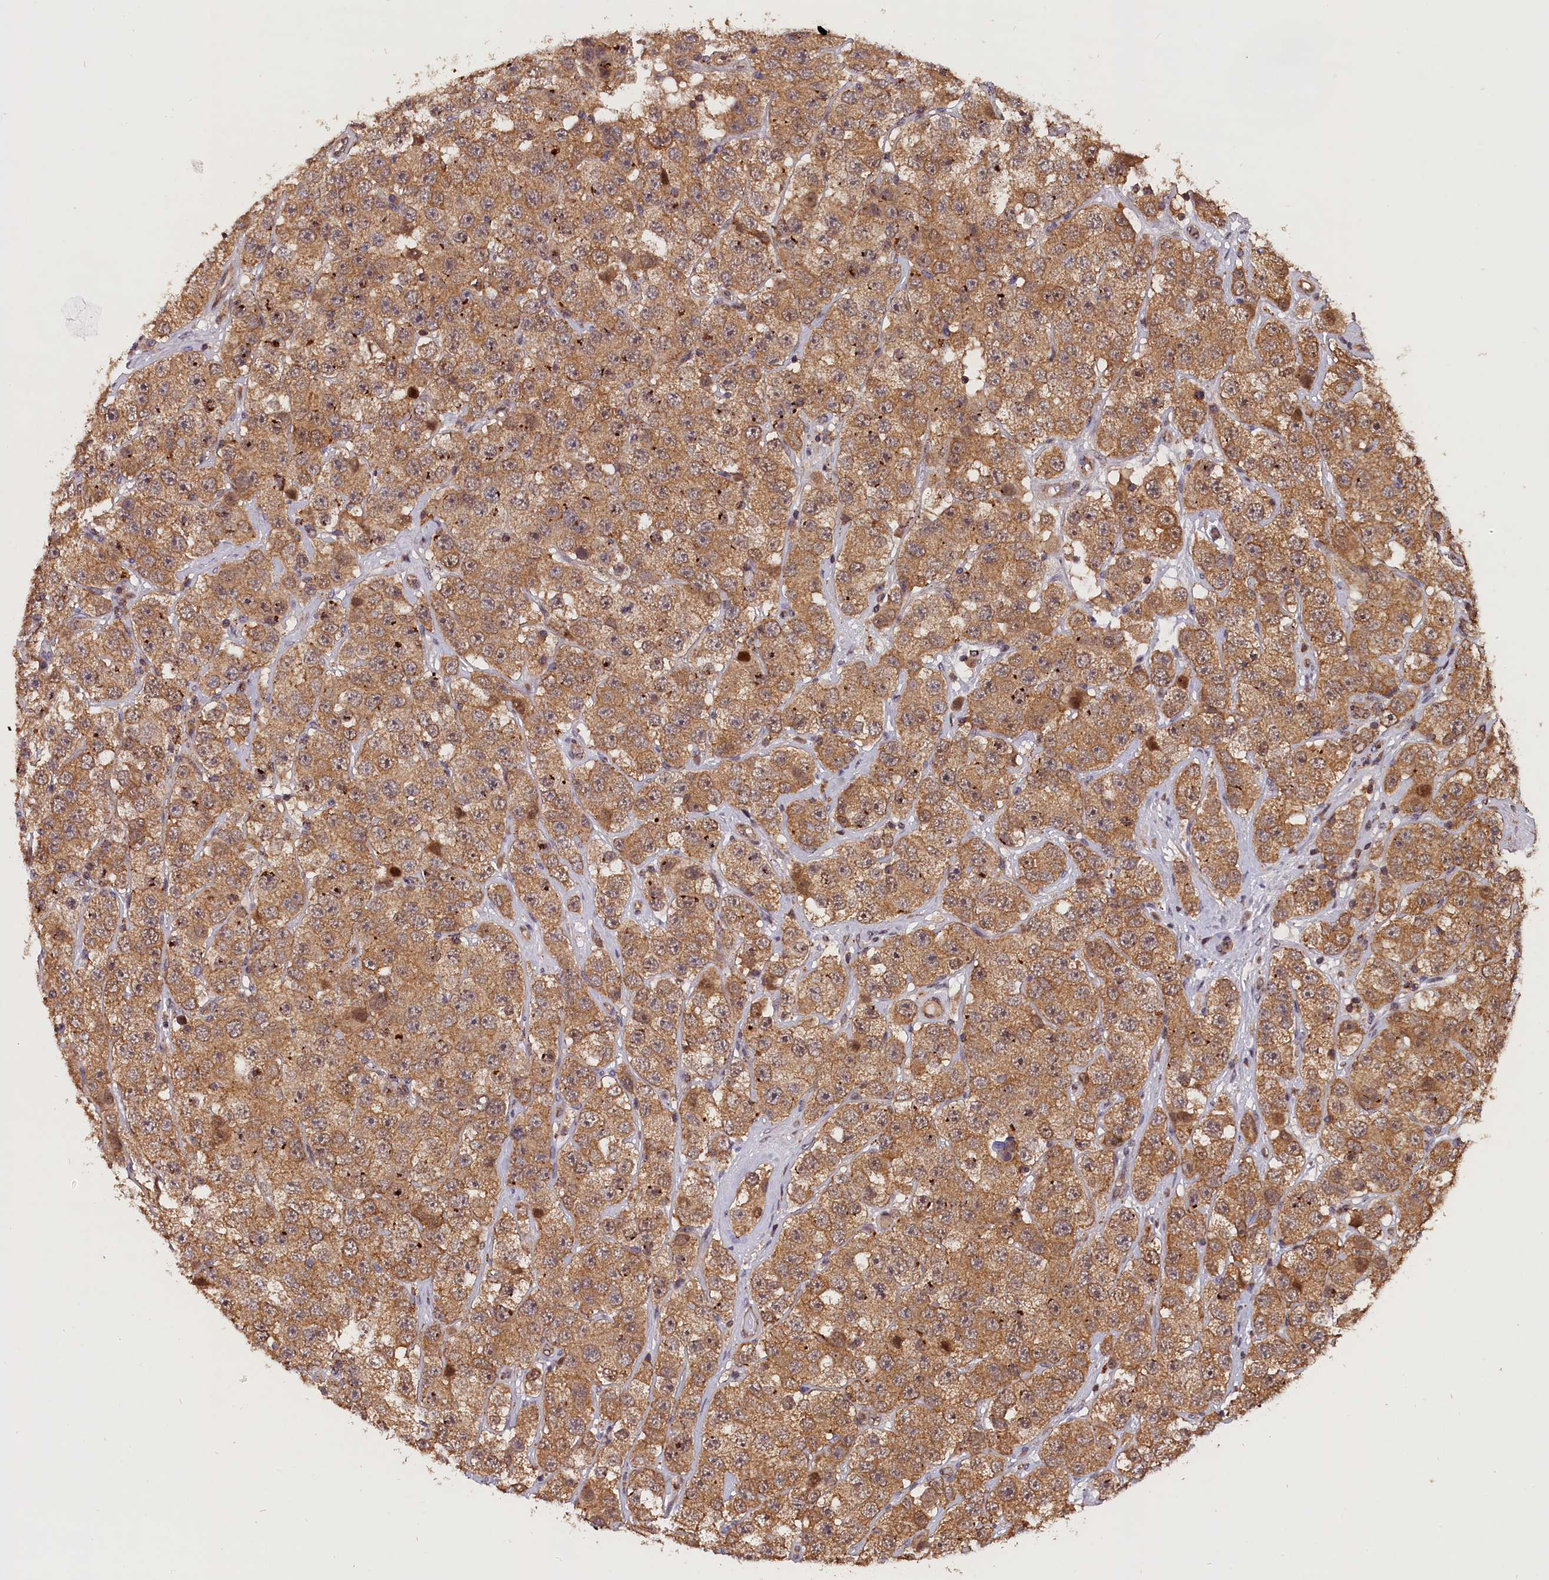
{"staining": {"intensity": "moderate", "quantity": ">75%", "location": "cytoplasmic/membranous"}, "tissue": "testis cancer", "cell_type": "Tumor cells", "image_type": "cancer", "snomed": [{"axis": "morphology", "description": "Seminoma, NOS"}, {"axis": "topography", "description": "Testis"}], "caption": "Immunohistochemistry histopathology image of seminoma (testis) stained for a protein (brown), which exhibits medium levels of moderate cytoplasmic/membranous staining in about >75% of tumor cells.", "gene": "IST1", "patient": {"sex": "male", "age": 28}}